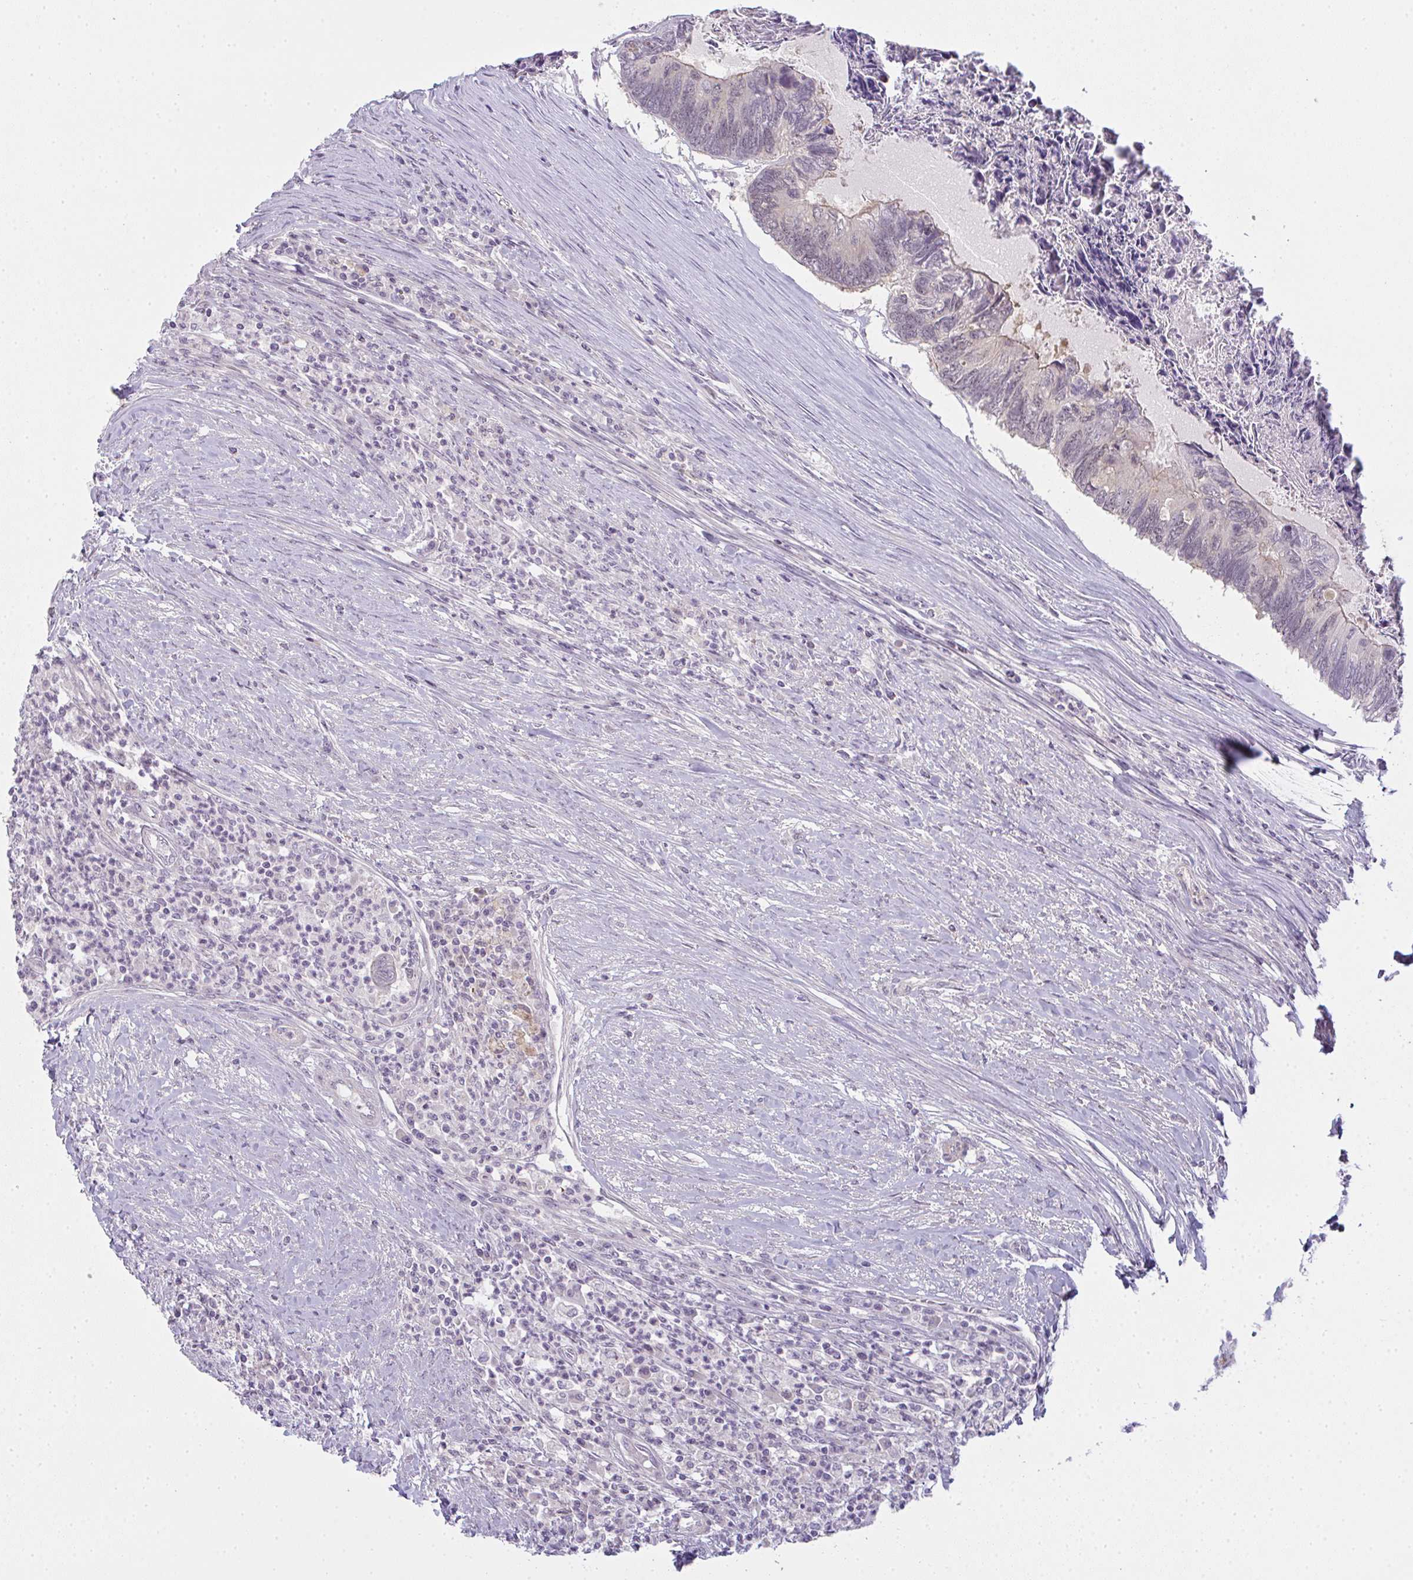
{"staining": {"intensity": "negative", "quantity": "none", "location": "none"}, "tissue": "colorectal cancer", "cell_type": "Tumor cells", "image_type": "cancer", "snomed": [{"axis": "morphology", "description": "Adenocarcinoma, NOS"}, {"axis": "topography", "description": "Colon"}], "caption": "Adenocarcinoma (colorectal) was stained to show a protein in brown. There is no significant staining in tumor cells.", "gene": "CSE1L", "patient": {"sex": "female", "age": 67}}